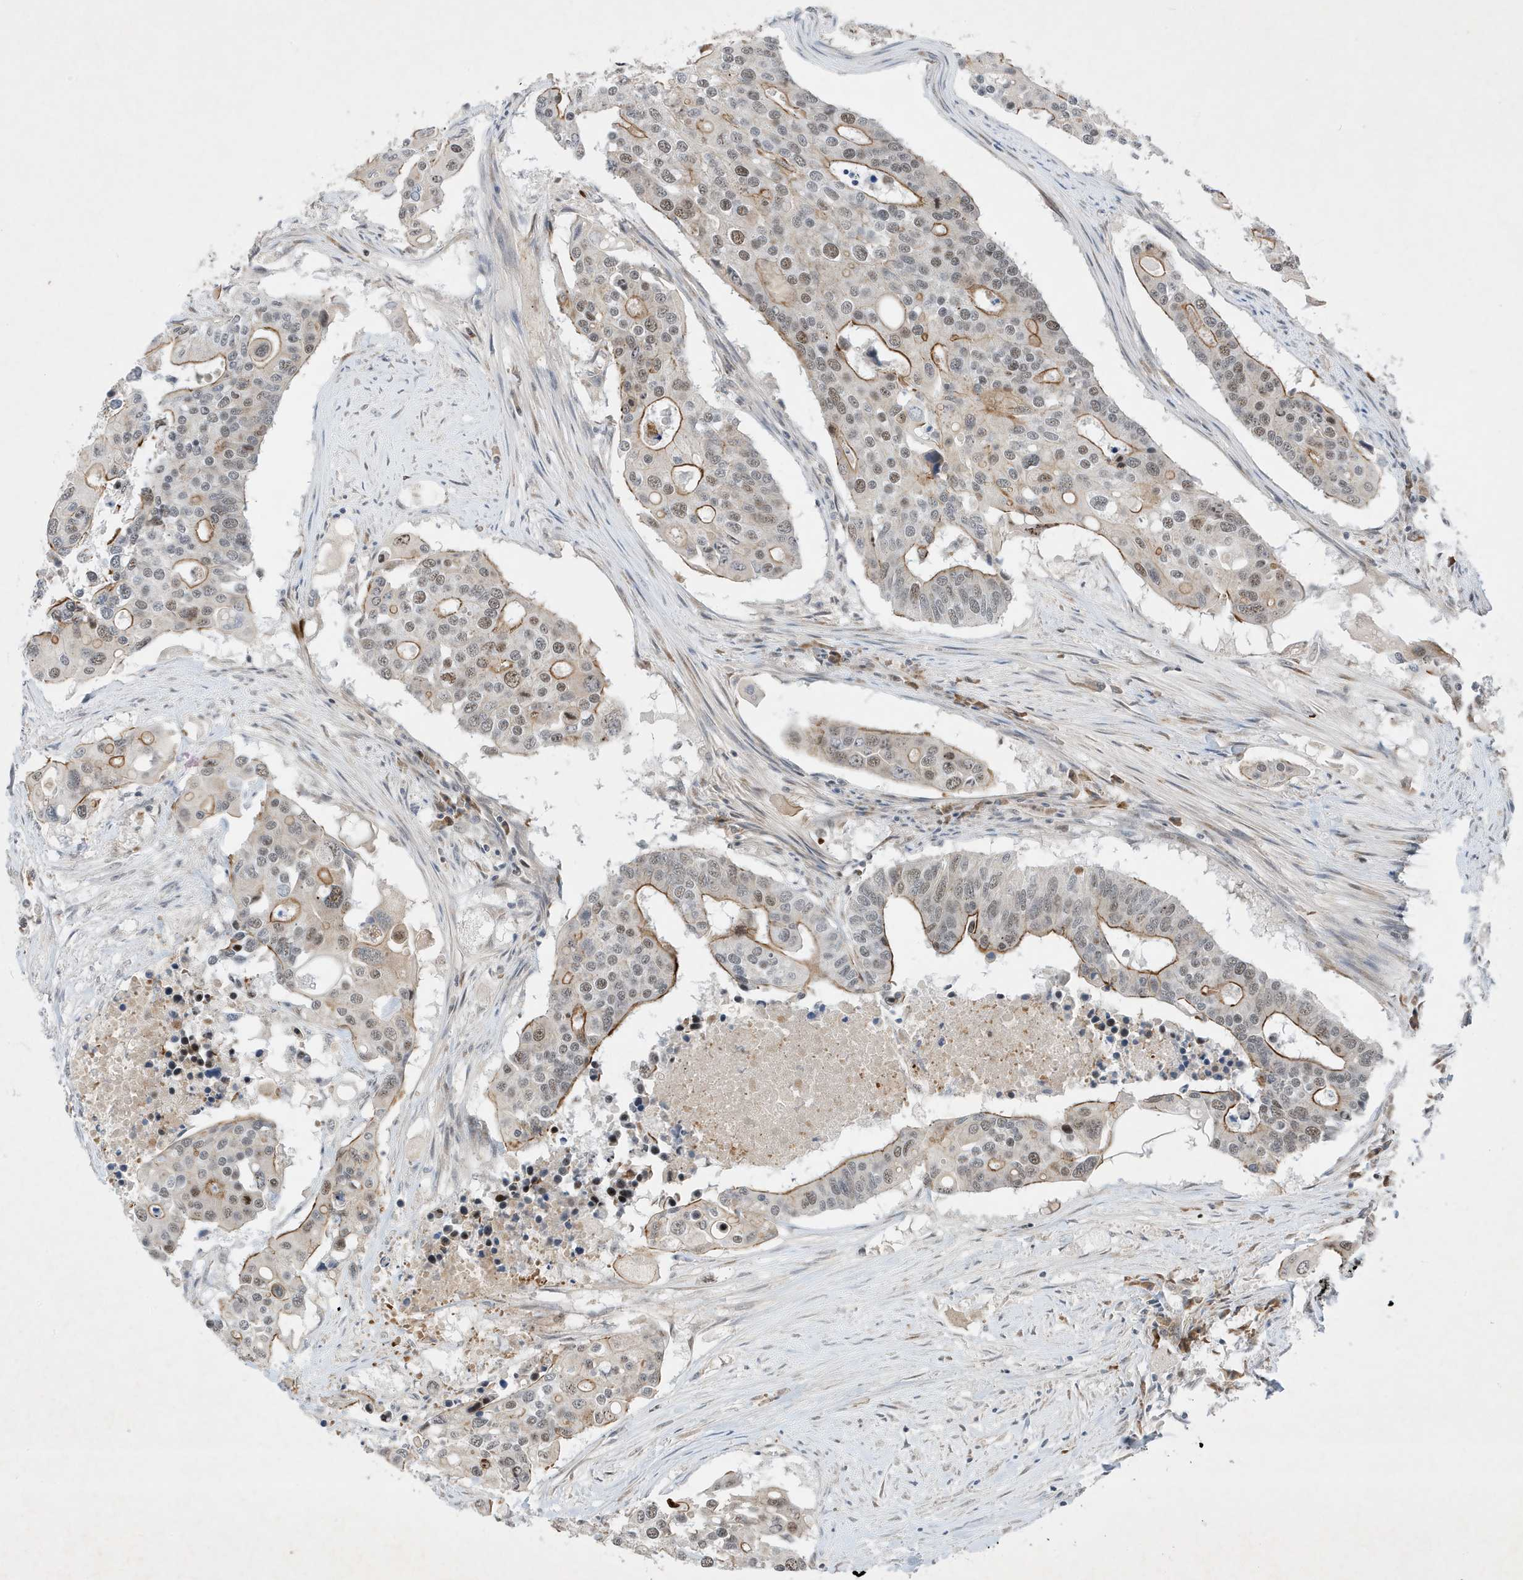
{"staining": {"intensity": "moderate", "quantity": "25%-75%", "location": "cytoplasmic/membranous,nuclear"}, "tissue": "colorectal cancer", "cell_type": "Tumor cells", "image_type": "cancer", "snomed": [{"axis": "morphology", "description": "Adenocarcinoma, NOS"}, {"axis": "topography", "description": "Colon"}], "caption": "Adenocarcinoma (colorectal) stained with immunohistochemistry (IHC) displays moderate cytoplasmic/membranous and nuclear positivity in about 25%-75% of tumor cells. Ihc stains the protein in brown and the nuclei are stained blue.", "gene": "MAST3", "patient": {"sex": "male", "age": 77}}